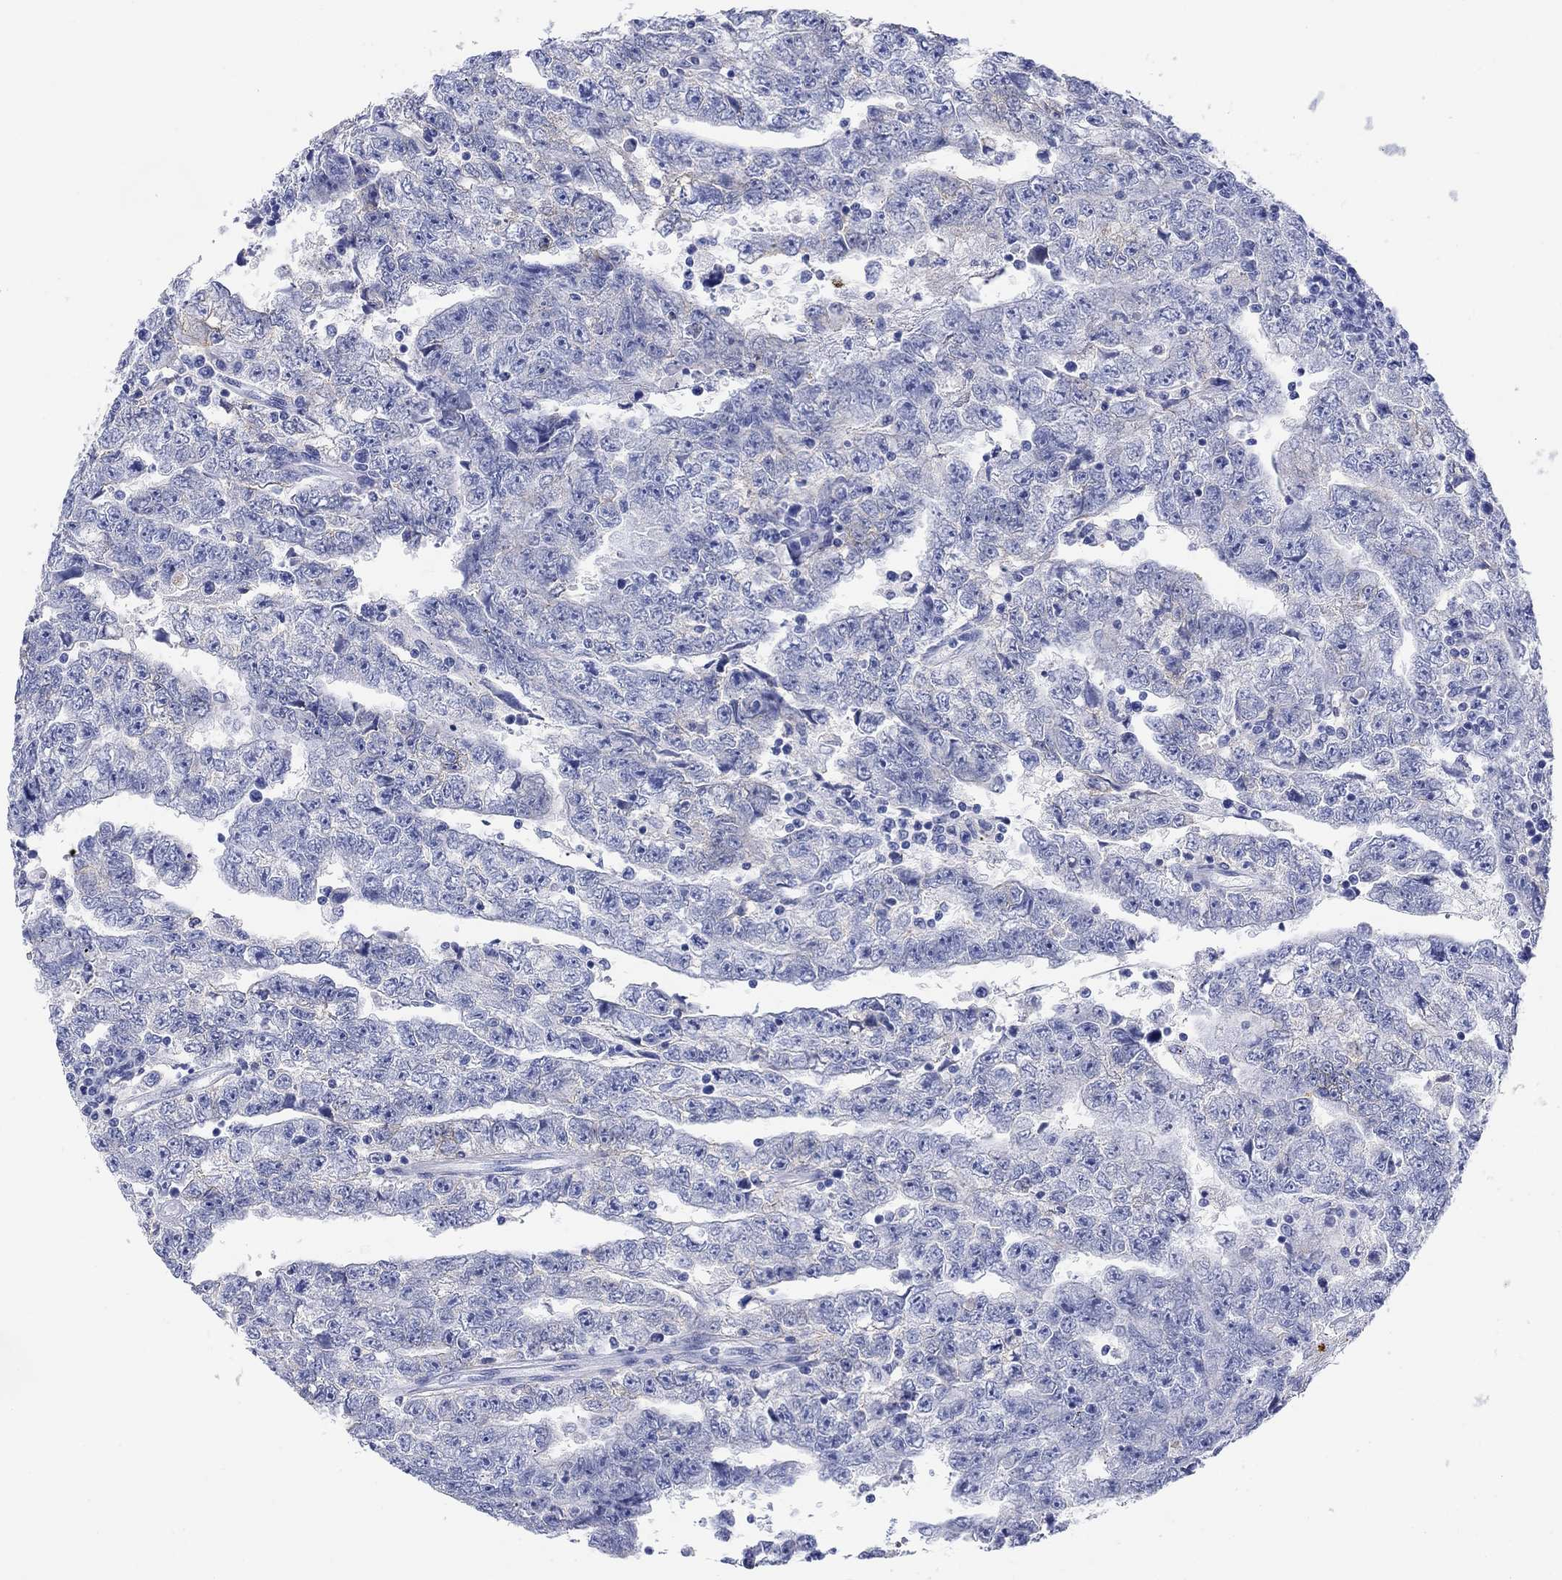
{"staining": {"intensity": "negative", "quantity": "none", "location": "none"}, "tissue": "testis cancer", "cell_type": "Tumor cells", "image_type": "cancer", "snomed": [{"axis": "morphology", "description": "Carcinoma, Embryonal, NOS"}, {"axis": "topography", "description": "Testis"}], "caption": "IHC of human testis cancer (embryonal carcinoma) demonstrates no expression in tumor cells.", "gene": "ATP1B1", "patient": {"sex": "male", "age": 25}}